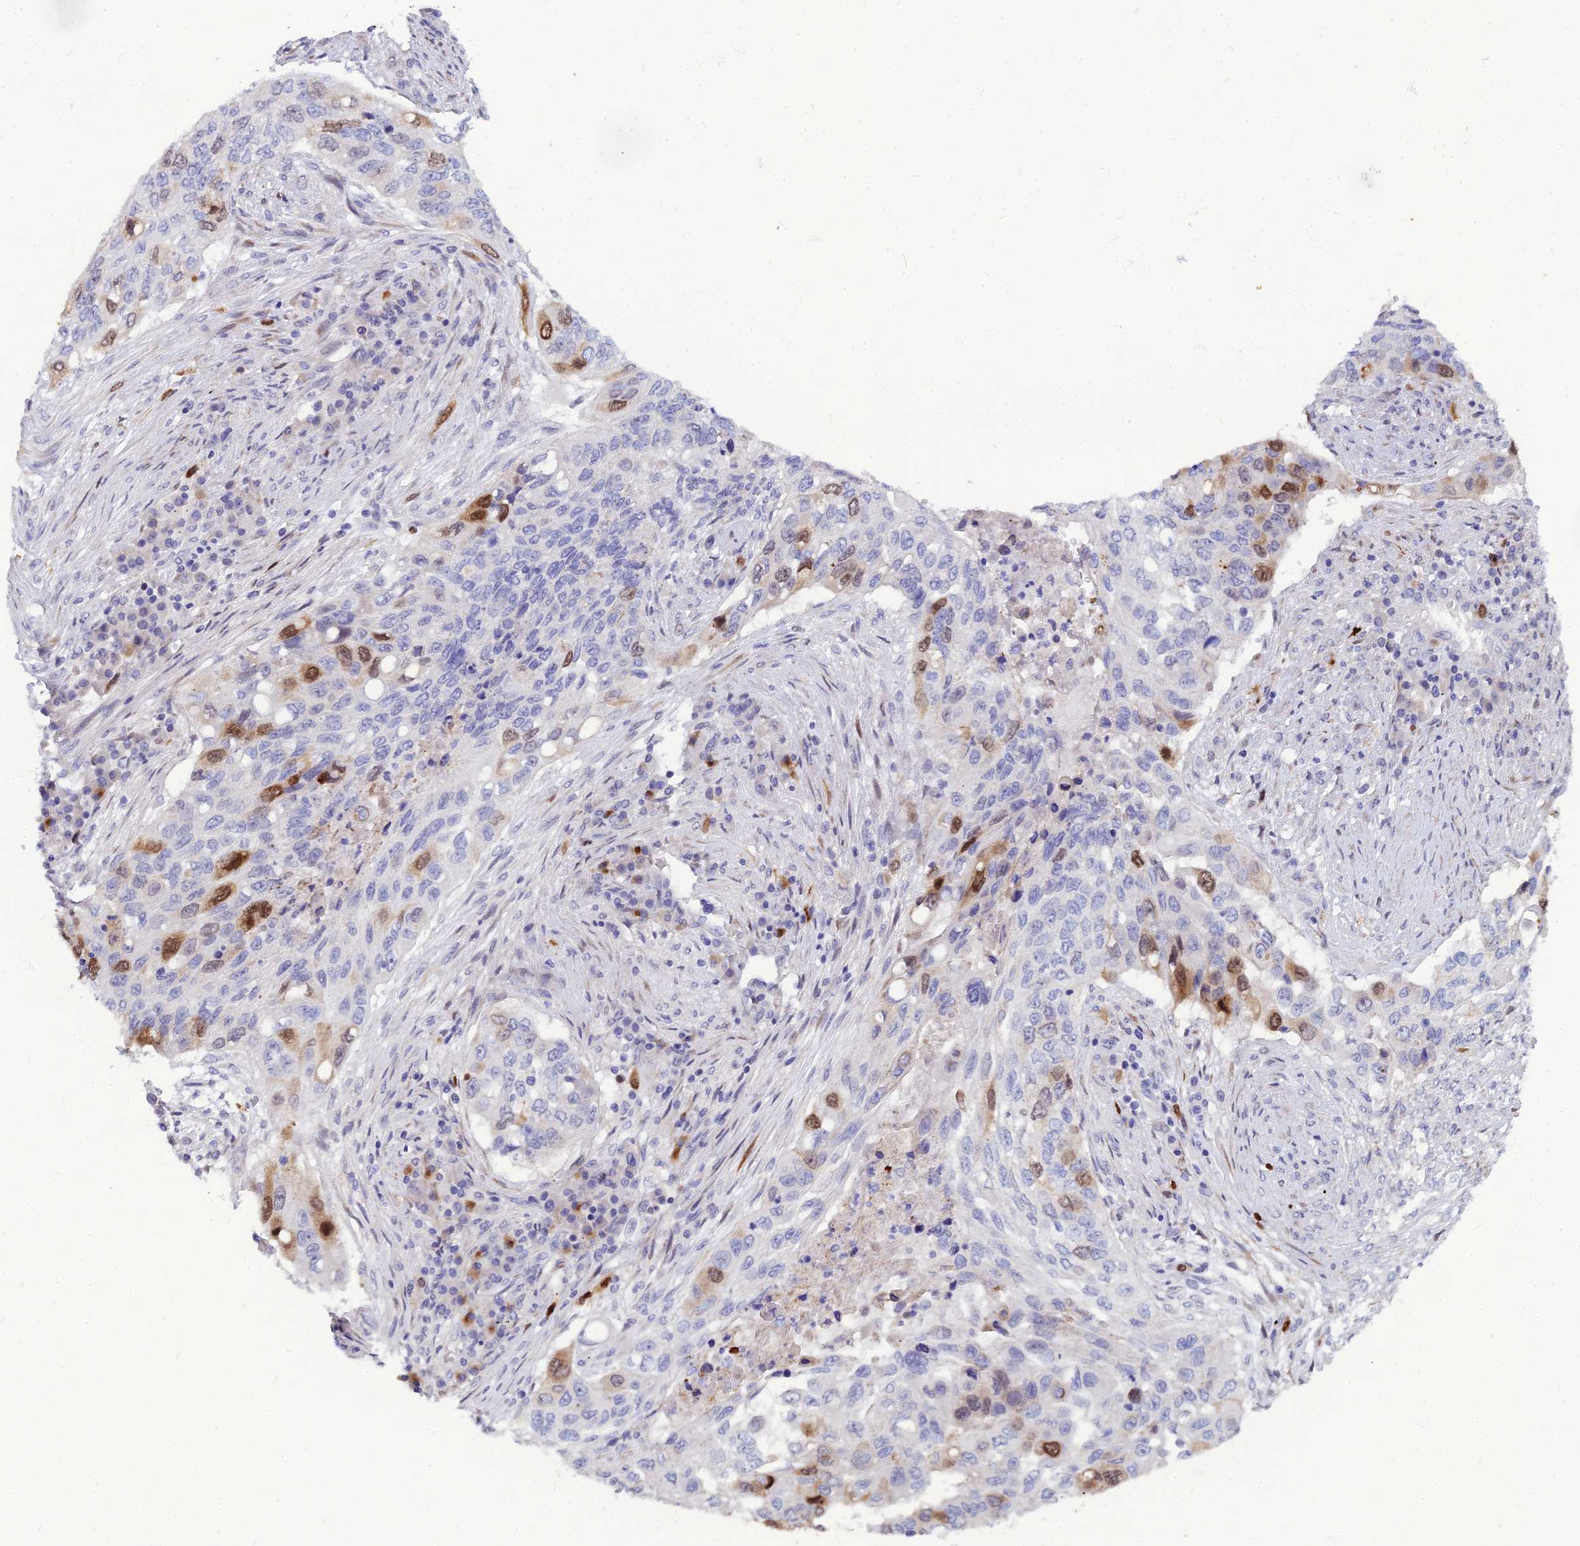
{"staining": {"intensity": "moderate", "quantity": "<25%", "location": "nuclear"}, "tissue": "lung cancer", "cell_type": "Tumor cells", "image_type": "cancer", "snomed": [{"axis": "morphology", "description": "Squamous cell carcinoma, NOS"}, {"axis": "topography", "description": "Lung"}], "caption": "Human squamous cell carcinoma (lung) stained with a protein marker displays moderate staining in tumor cells.", "gene": "NUSAP1", "patient": {"sex": "female", "age": 63}}